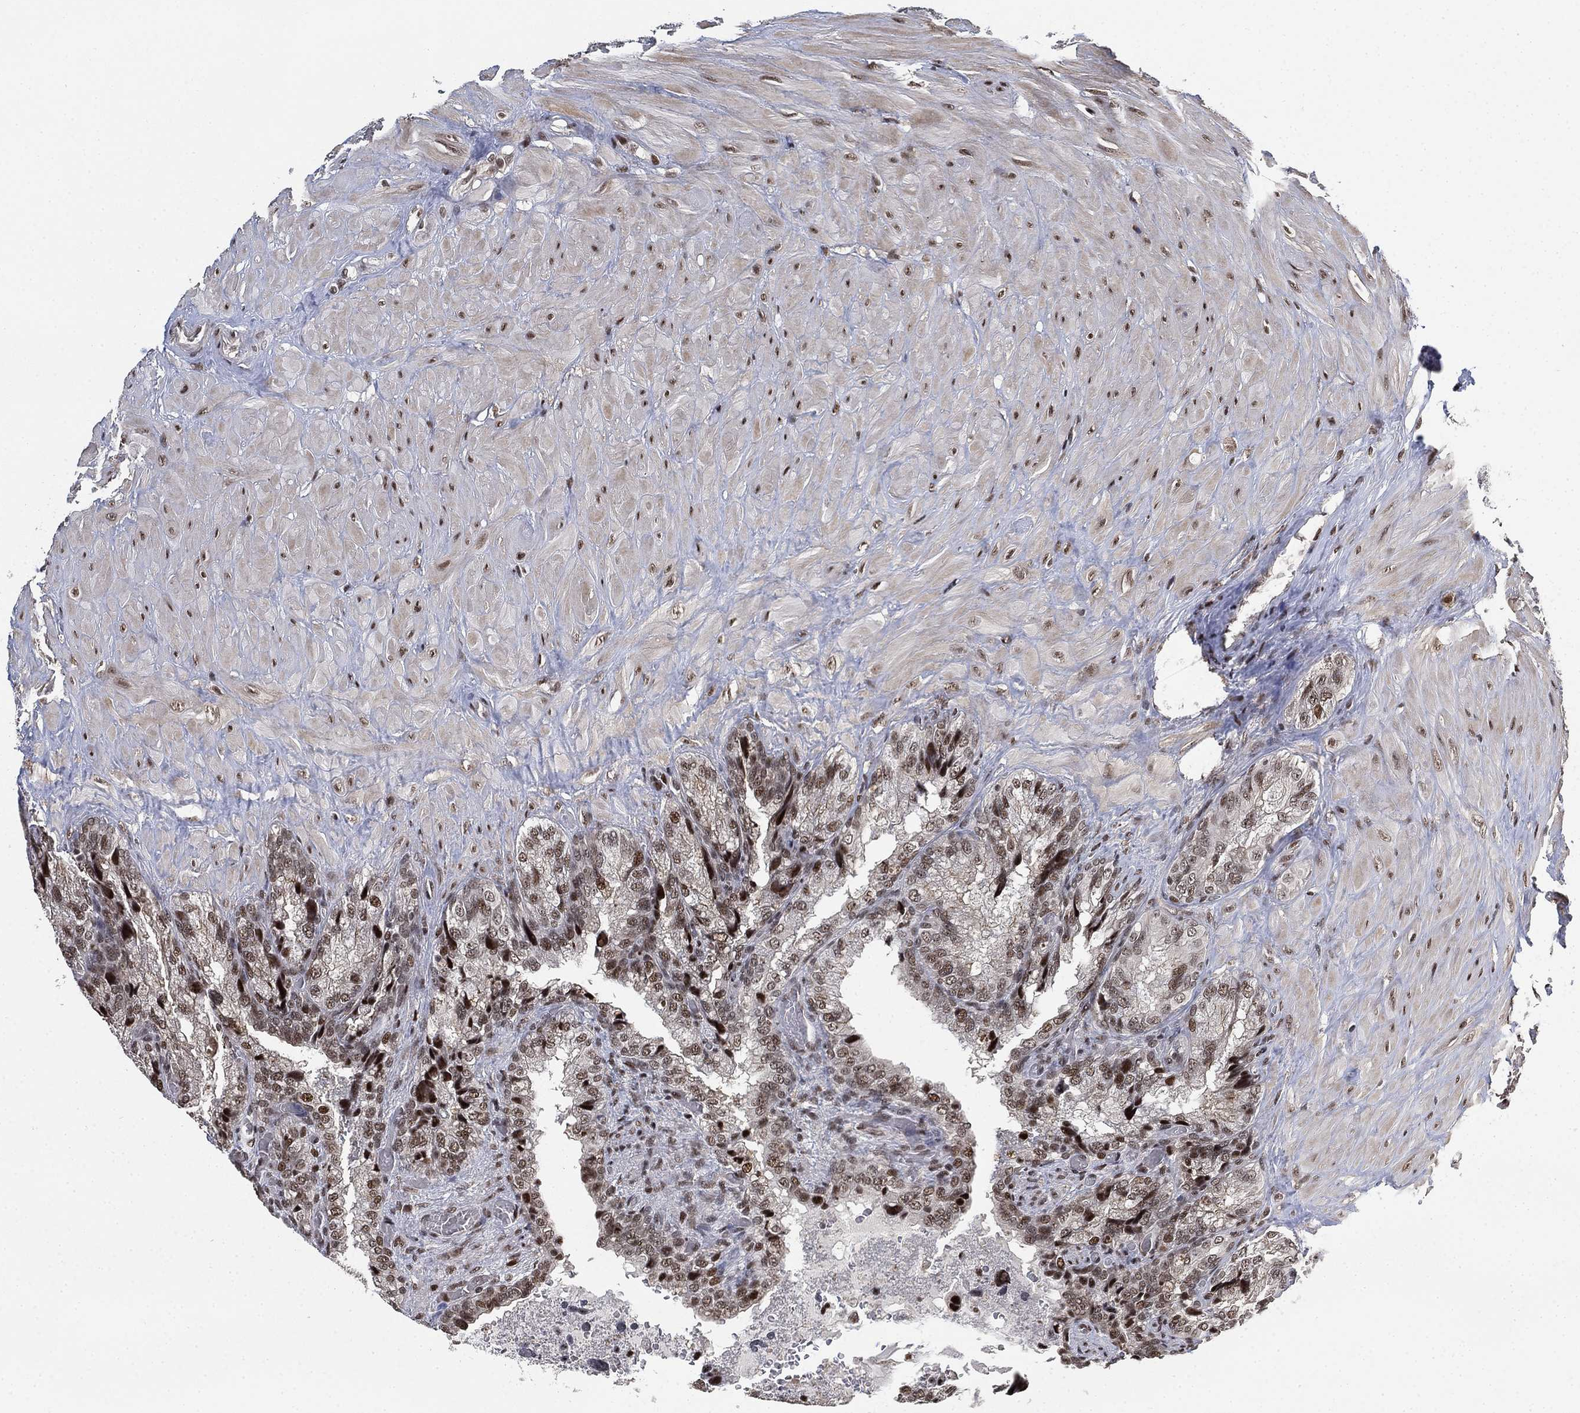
{"staining": {"intensity": "strong", "quantity": "25%-75%", "location": "nuclear"}, "tissue": "prostate cancer", "cell_type": "Tumor cells", "image_type": "cancer", "snomed": [{"axis": "morphology", "description": "Adenocarcinoma, NOS"}, {"axis": "topography", "description": "Prostate and seminal vesicle, NOS"}], "caption": "About 25%-75% of tumor cells in prostate cancer (adenocarcinoma) display strong nuclear protein staining as visualized by brown immunohistochemical staining.", "gene": "ZSCAN30", "patient": {"sex": "male", "age": 62}}